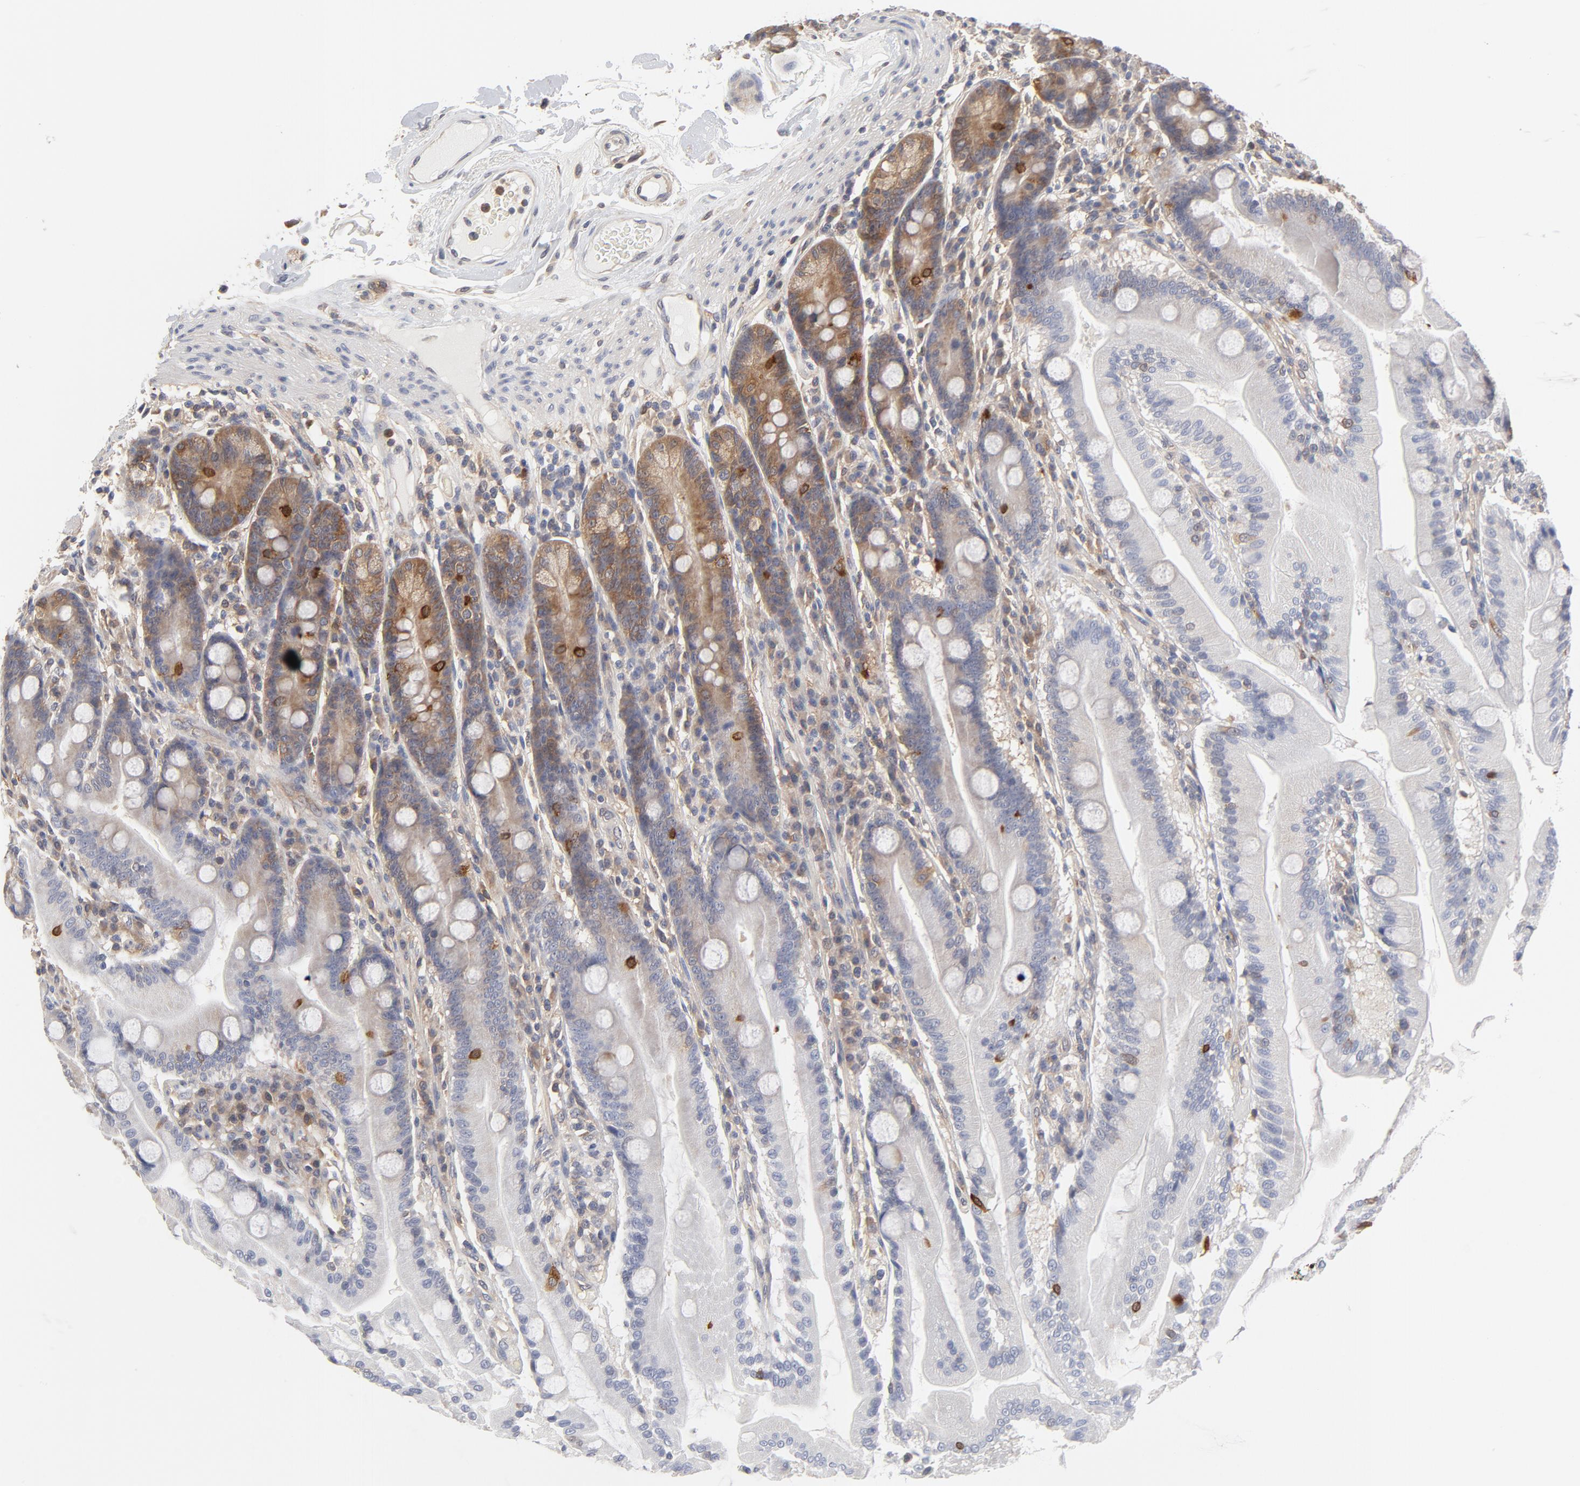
{"staining": {"intensity": "moderate", "quantity": "<25%", "location": "cytoplasmic/membranous"}, "tissue": "duodenum", "cell_type": "Glandular cells", "image_type": "normal", "snomed": [{"axis": "morphology", "description": "Normal tissue, NOS"}, {"axis": "topography", "description": "Duodenum"}], "caption": "A low amount of moderate cytoplasmic/membranous expression is present in about <25% of glandular cells in unremarkable duodenum.", "gene": "ASMTL", "patient": {"sex": "female", "age": 64}}